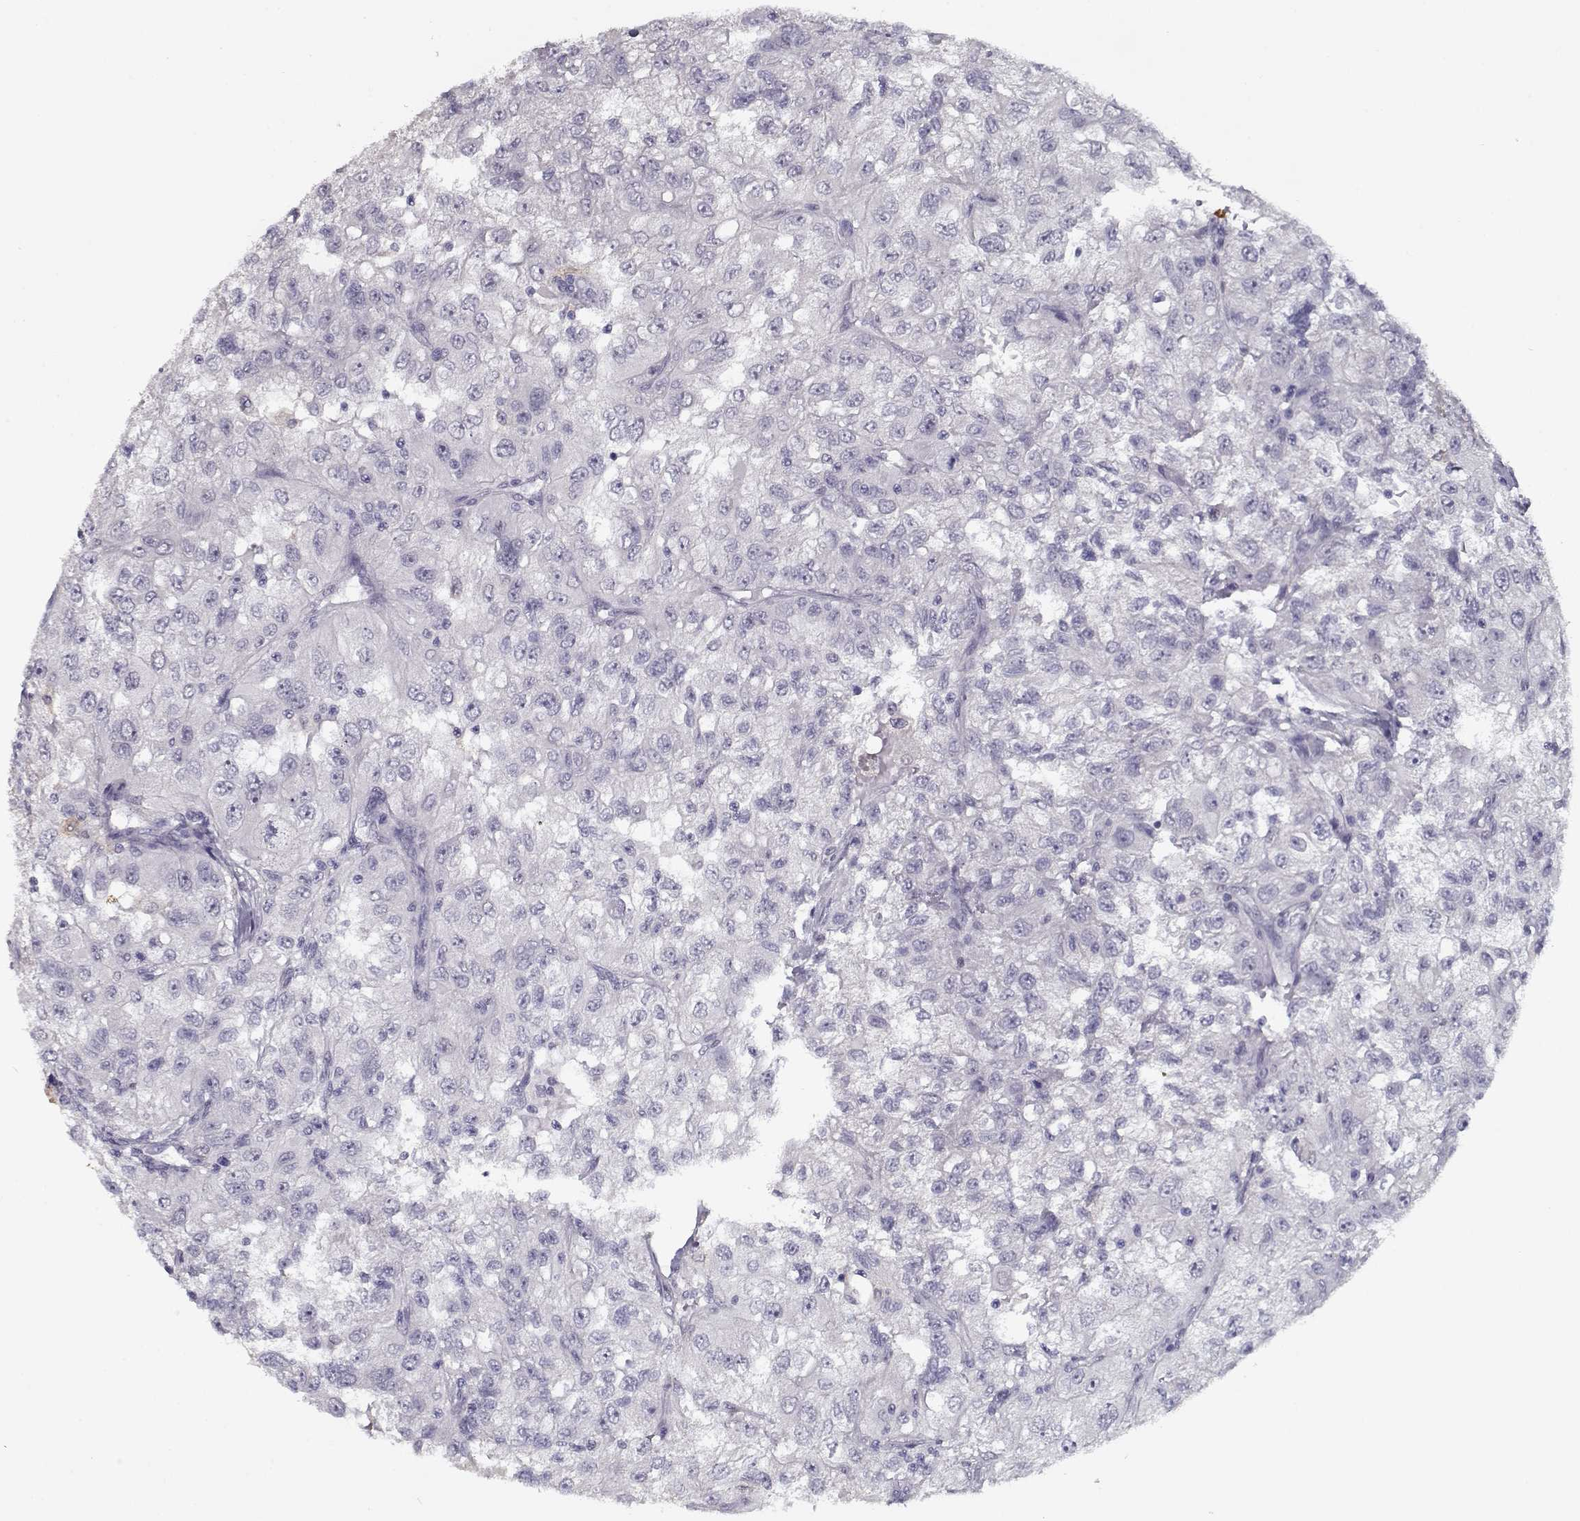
{"staining": {"intensity": "negative", "quantity": "none", "location": "none"}, "tissue": "renal cancer", "cell_type": "Tumor cells", "image_type": "cancer", "snomed": [{"axis": "morphology", "description": "Adenocarcinoma, NOS"}, {"axis": "topography", "description": "Kidney"}], "caption": "Protein analysis of renal adenocarcinoma displays no significant expression in tumor cells. (Brightfield microscopy of DAB (3,3'-diaminobenzidine) IHC at high magnification).", "gene": "SEC16B", "patient": {"sex": "male", "age": 64}}